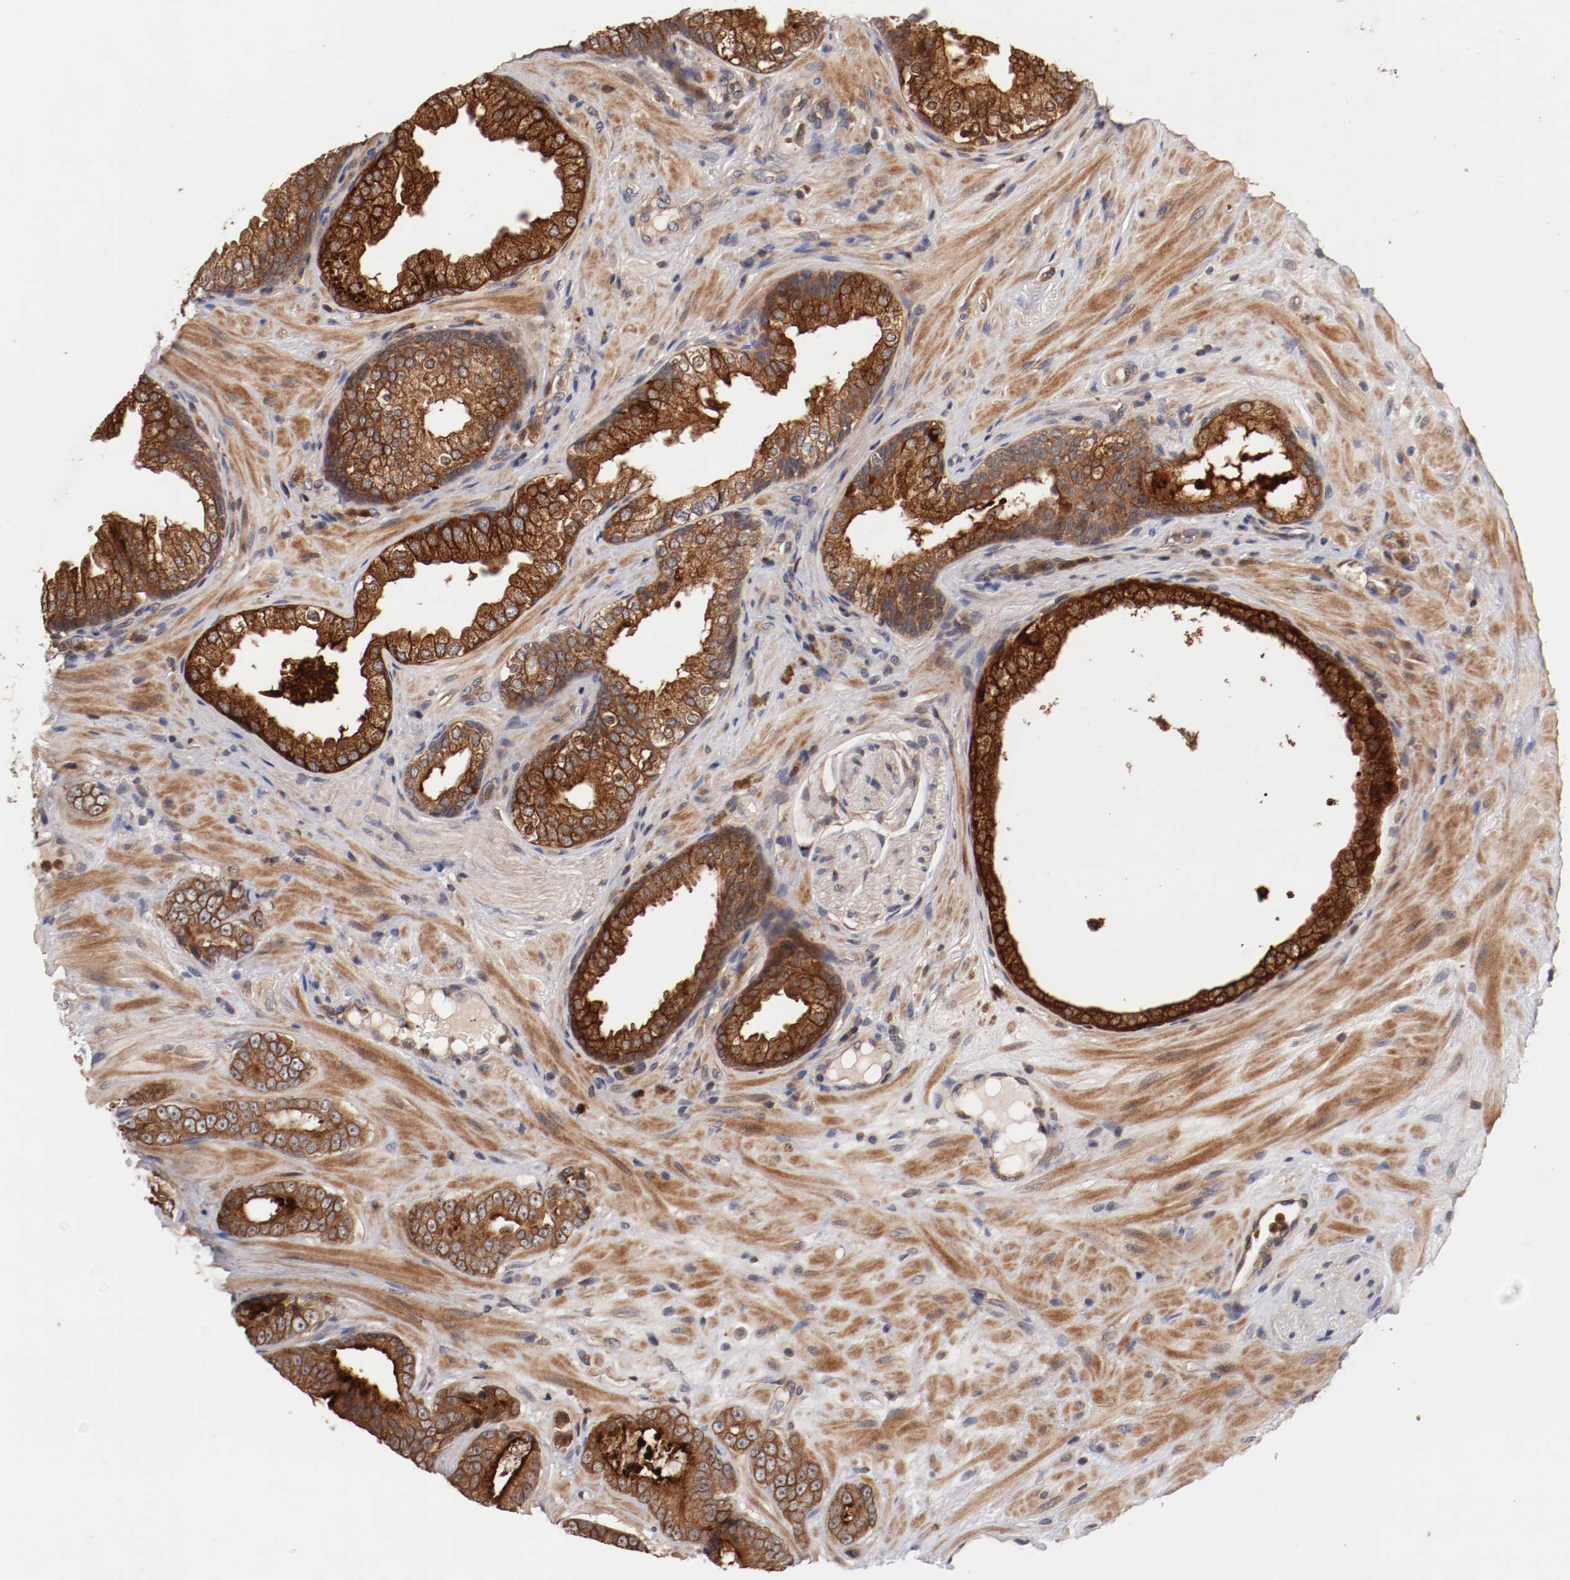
{"staining": {"intensity": "strong", "quantity": ">75%", "location": "cytoplasmic/membranous"}, "tissue": "prostate cancer", "cell_type": "Tumor cells", "image_type": "cancer", "snomed": [{"axis": "morphology", "description": "Adenocarcinoma, Low grade"}, {"axis": "topography", "description": "Prostate"}], "caption": "A micrograph of prostate low-grade adenocarcinoma stained for a protein exhibits strong cytoplasmic/membranous brown staining in tumor cells.", "gene": "GUF1", "patient": {"sex": "male", "age": 58}}